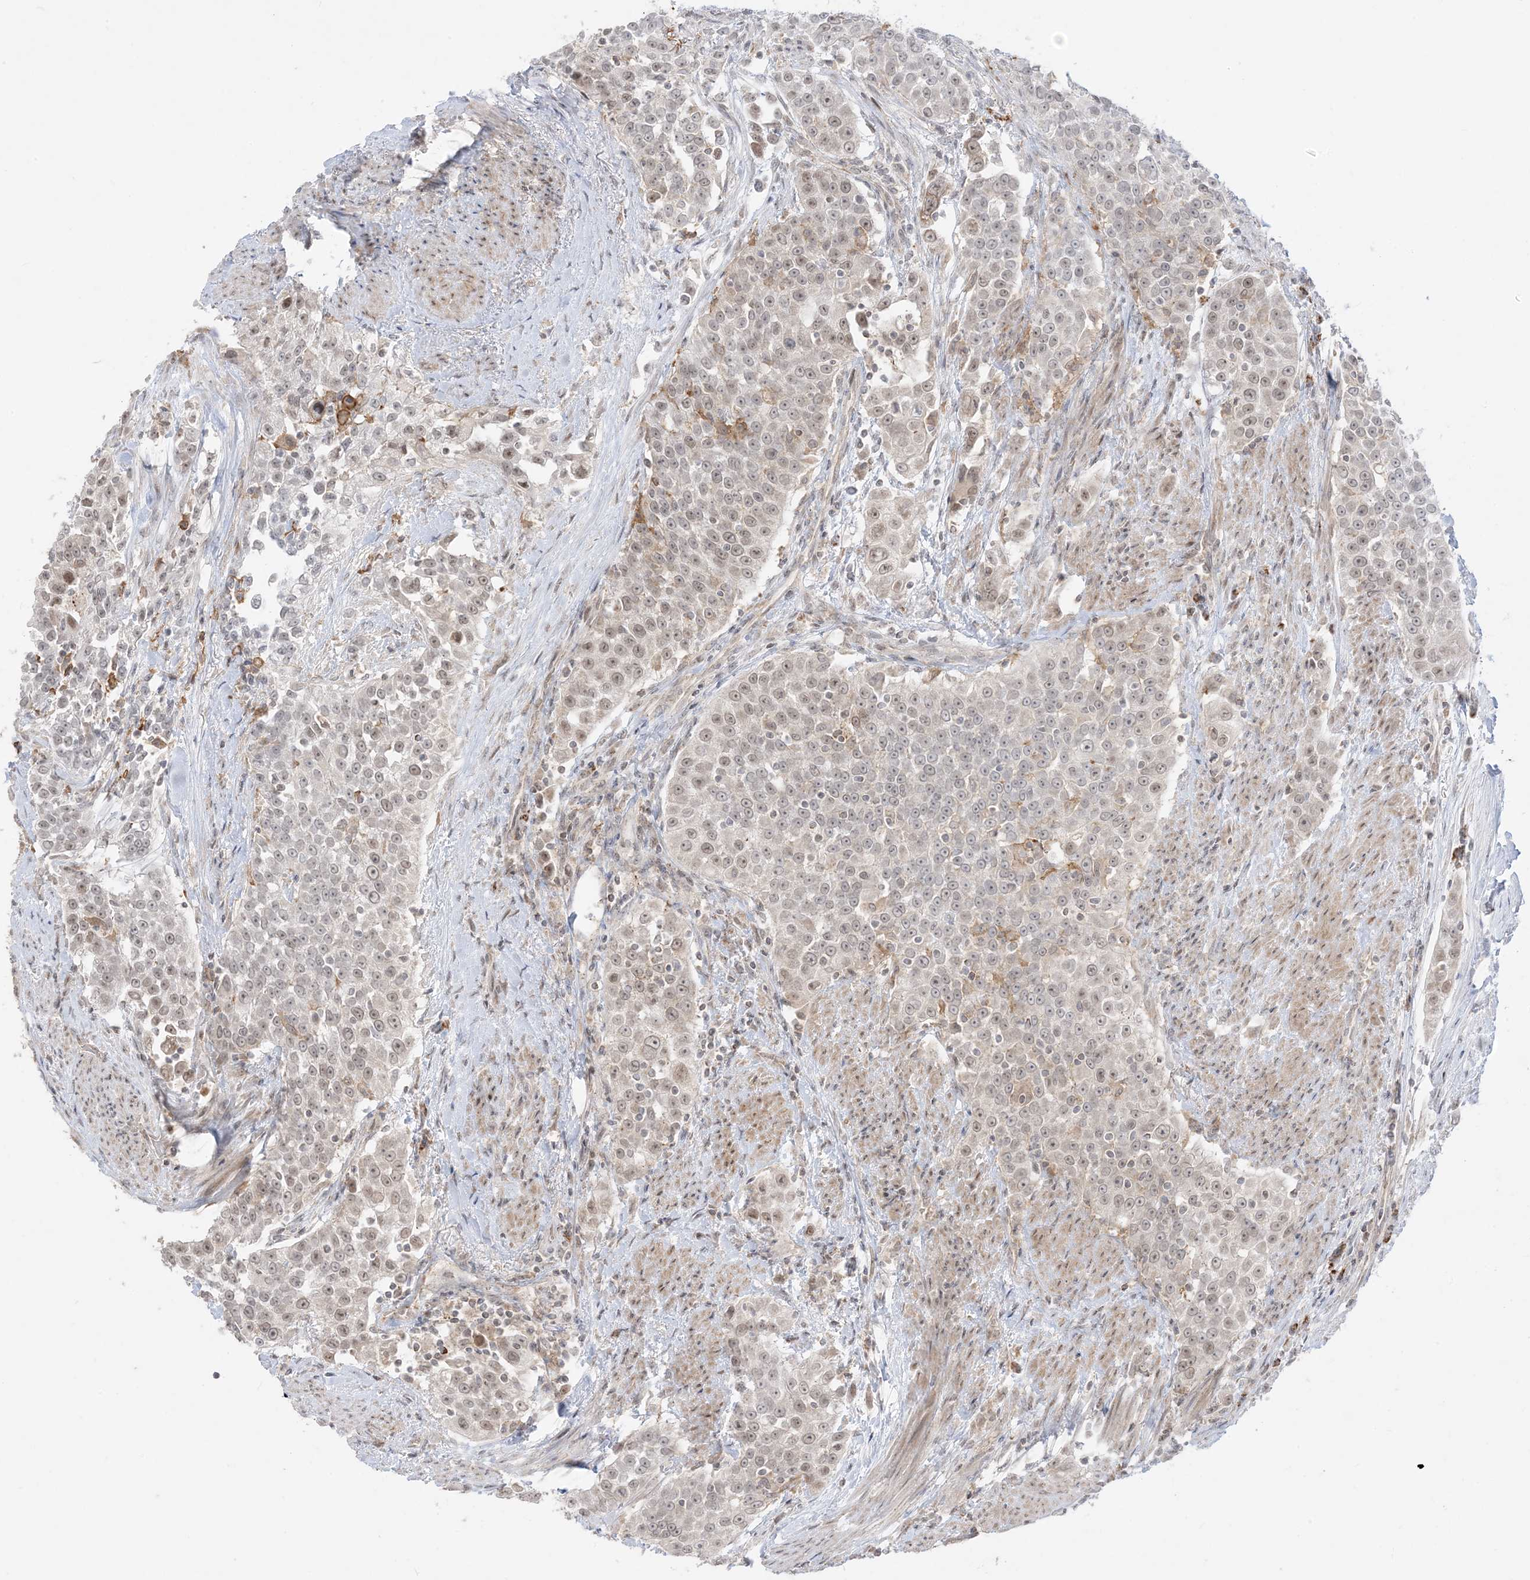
{"staining": {"intensity": "weak", "quantity": "25%-75%", "location": "nuclear"}, "tissue": "urothelial cancer", "cell_type": "Tumor cells", "image_type": "cancer", "snomed": [{"axis": "morphology", "description": "Urothelial carcinoma, High grade"}, {"axis": "topography", "description": "Urinary bladder"}], "caption": "Brown immunohistochemical staining in human urothelial carcinoma (high-grade) displays weak nuclear expression in approximately 25%-75% of tumor cells.", "gene": "KANSL3", "patient": {"sex": "female", "age": 80}}